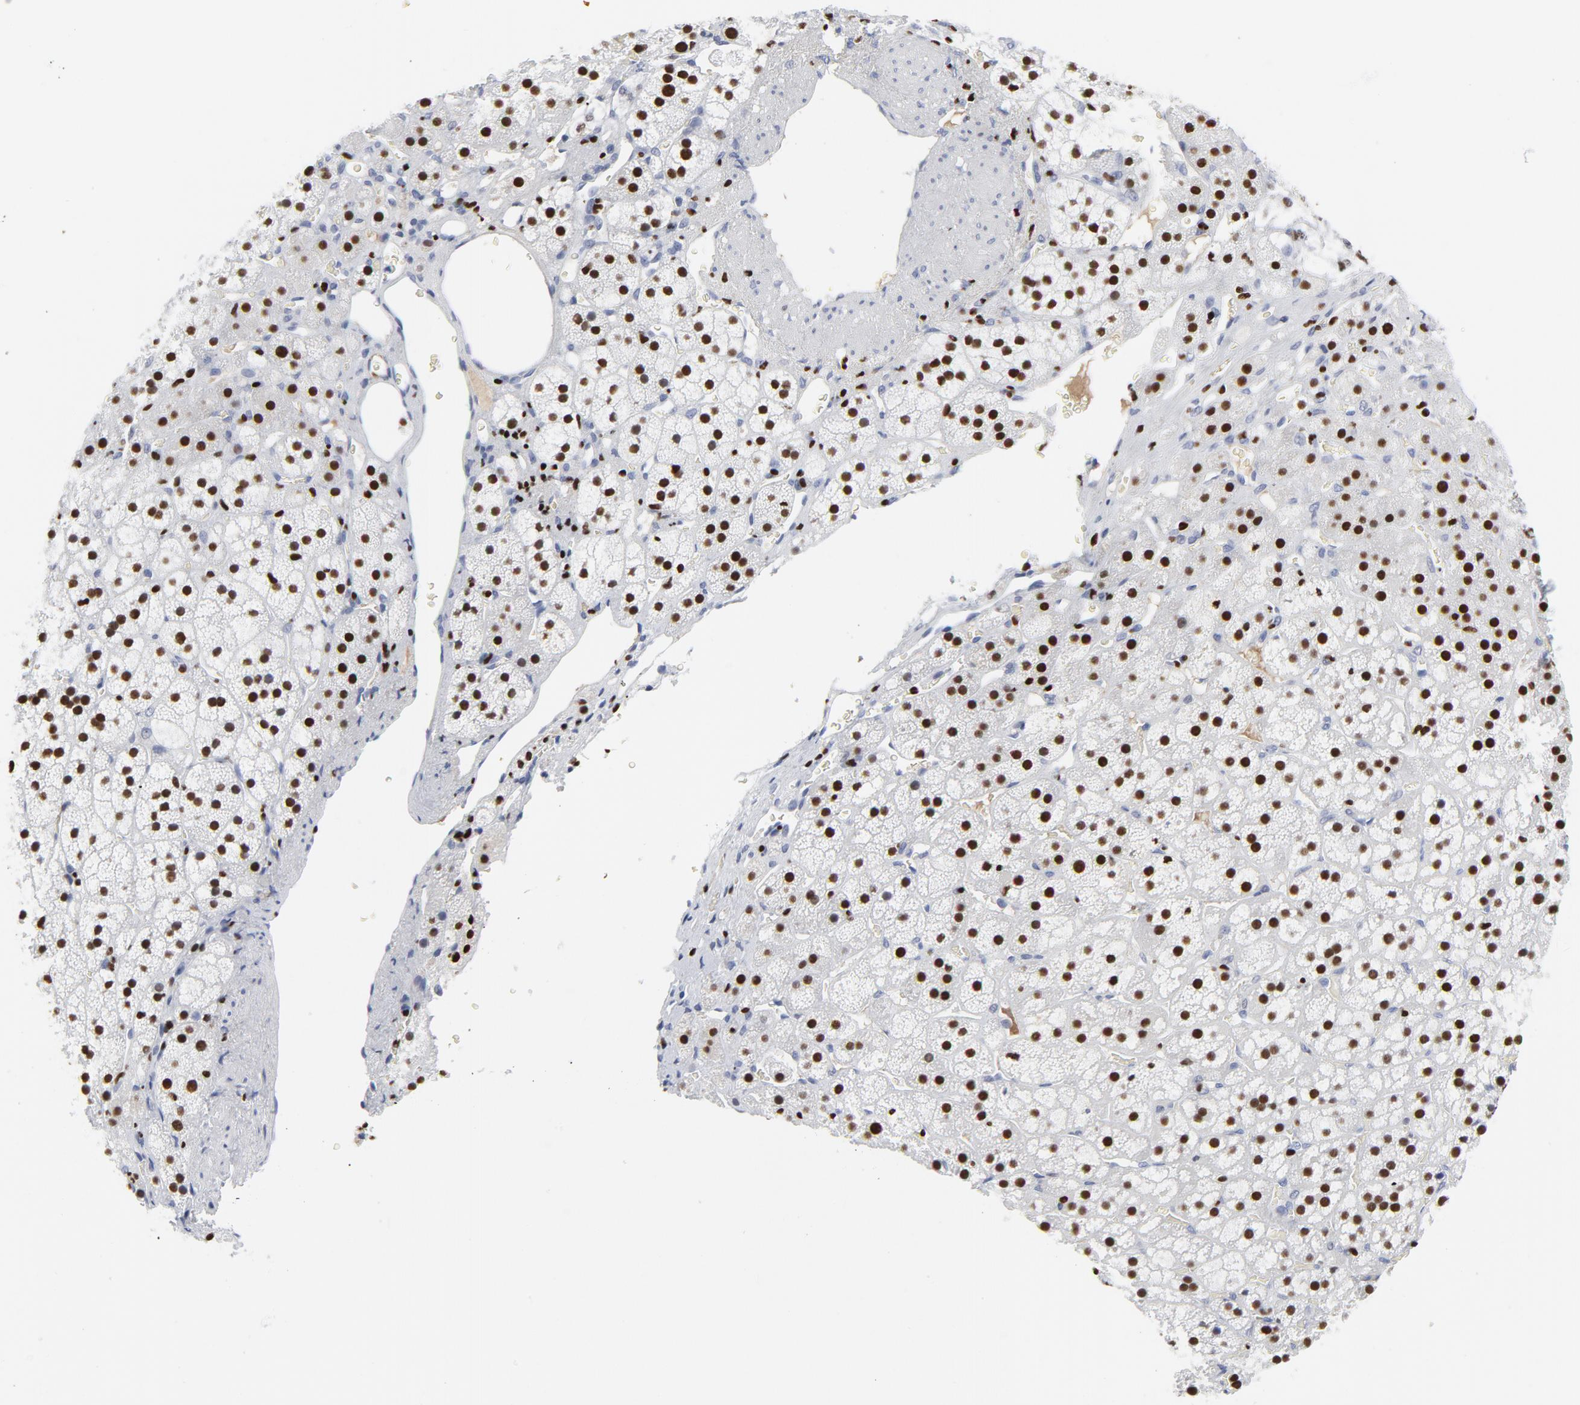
{"staining": {"intensity": "strong", "quantity": ">75%", "location": "nuclear"}, "tissue": "adrenal gland", "cell_type": "Glandular cells", "image_type": "normal", "snomed": [{"axis": "morphology", "description": "Normal tissue, NOS"}, {"axis": "topography", "description": "Adrenal gland"}], "caption": "Strong nuclear expression is present in approximately >75% of glandular cells in normal adrenal gland.", "gene": "SMARCC2", "patient": {"sex": "female", "age": 44}}